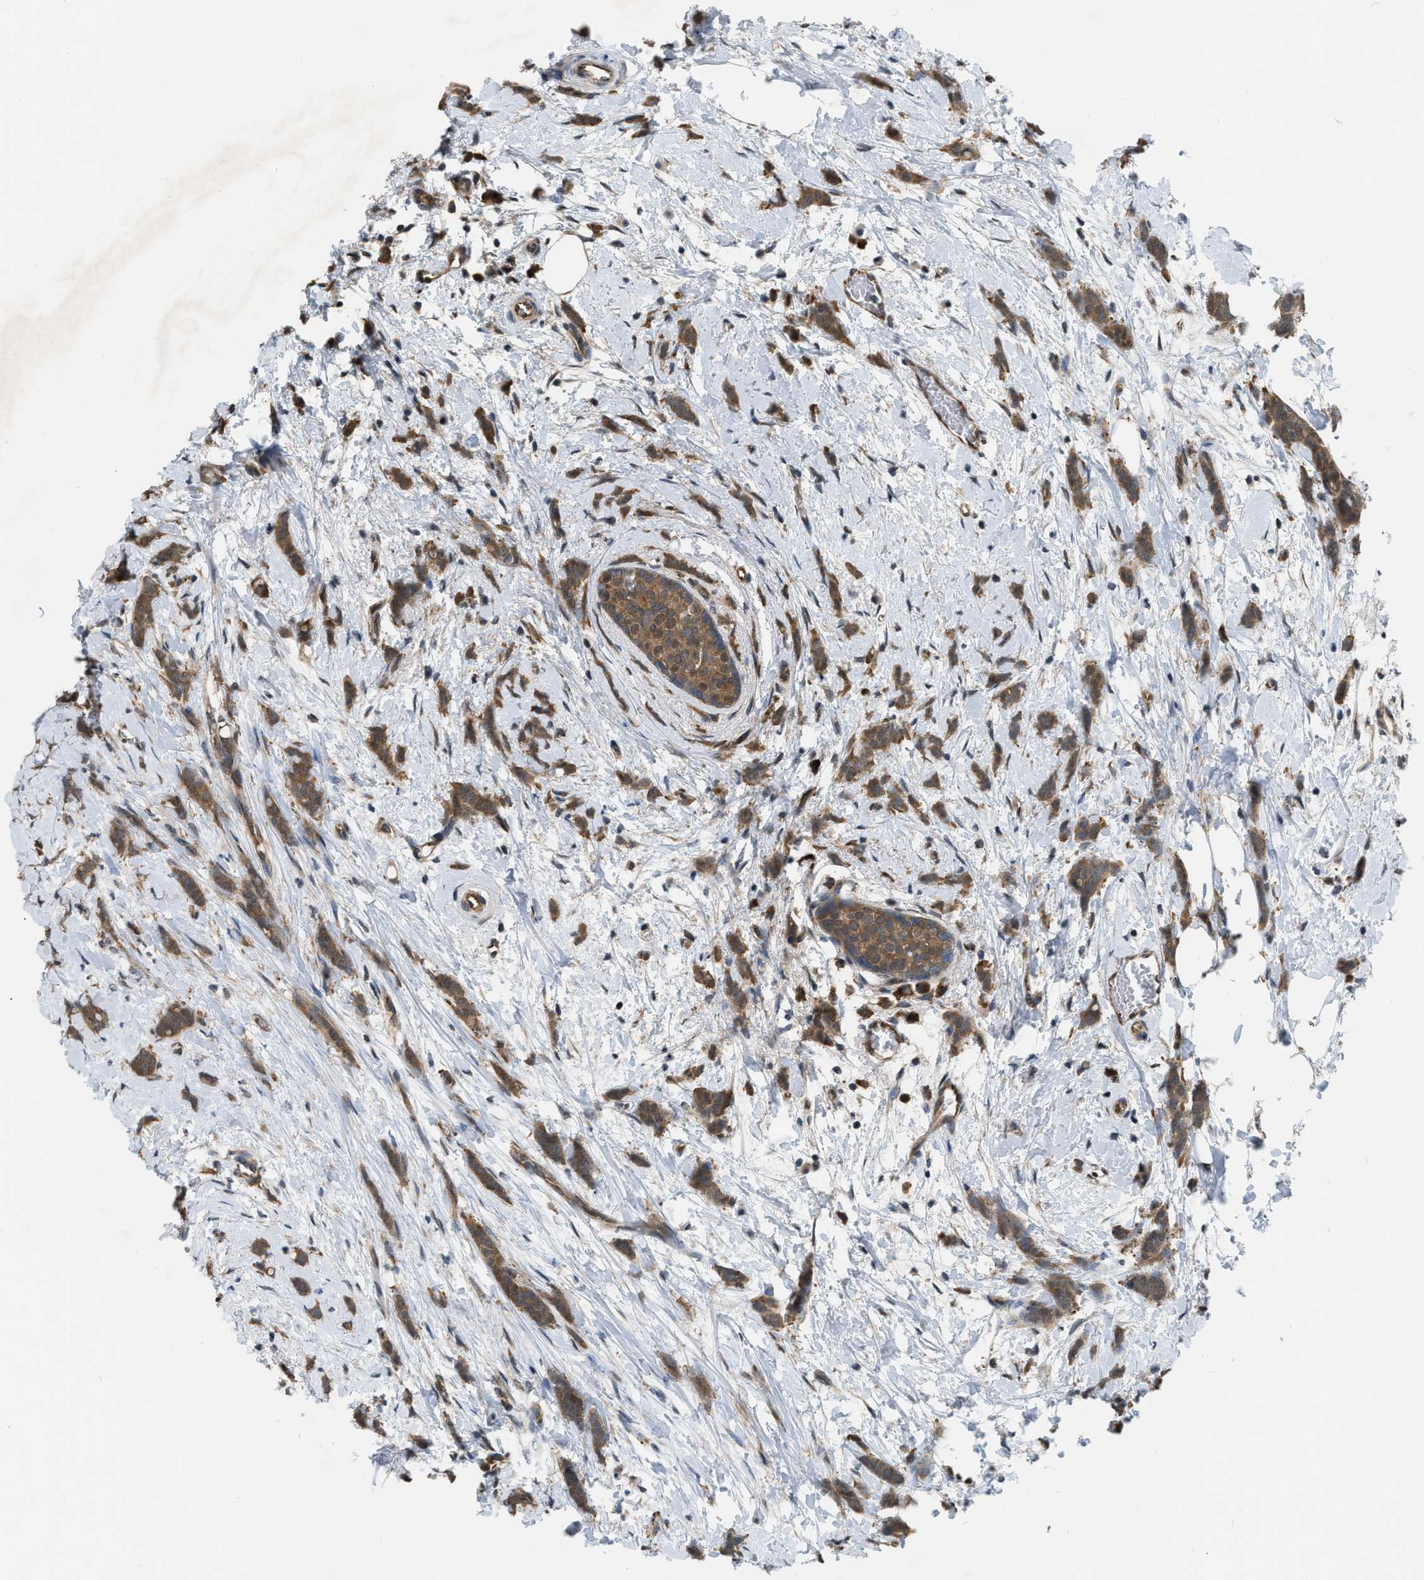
{"staining": {"intensity": "moderate", "quantity": ">75%", "location": "cytoplasmic/membranous"}, "tissue": "breast cancer", "cell_type": "Tumor cells", "image_type": "cancer", "snomed": [{"axis": "morphology", "description": "Lobular carcinoma, in situ"}, {"axis": "morphology", "description": "Lobular carcinoma"}, {"axis": "topography", "description": "Breast"}], "caption": "A medium amount of moderate cytoplasmic/membranous positivity is identified in approximately >75% of tumor cells in breast cancer (lobular carcinoma) tissue. Ihc stains the protein in brown and the nuclei are stained blue.", "gene": "BCL7C", "patient": {"sex": "female", "age": 41}}